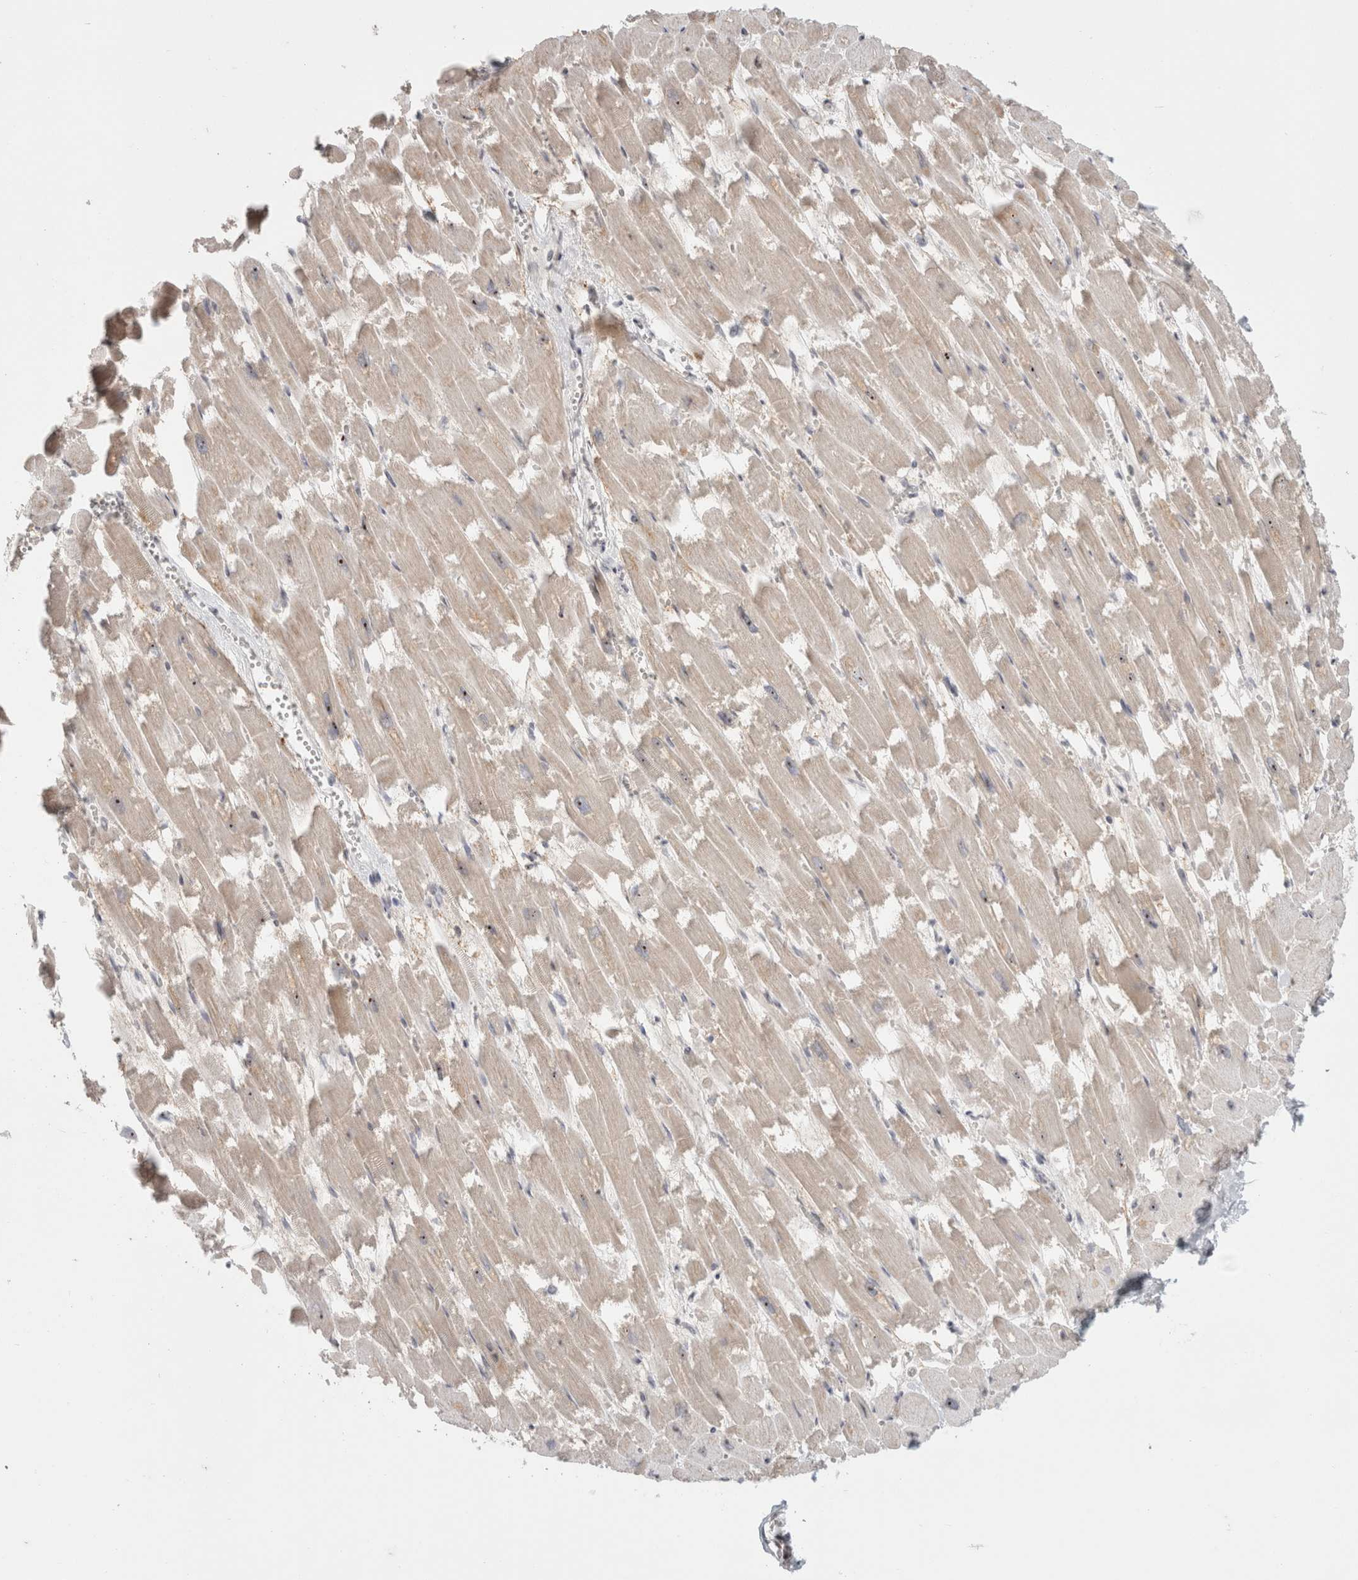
{"staining": {"intensity": "weak", "quantity": "25%-75%", "location": "cytoplasmic/membranous,nuclear"}, "tissue": "heart muscle", "cell_type": "Cardiomyocytes", "image_type": "normal", "snomed": [{"axis": "morphology", "description": "Normal tissue, NOS"}, {"axis": "topography", "description": "Heart"}], "caption": "Cardiomyocytes demonstrate low levels of weak cytoplasmic/membranous,nuclear expression in about 25%-75% of cells in normal heart muscle. The protein of interest is shown in brown color, while the nuclei are stained blue.", "gene": "SENP6", "patient": {"sex": "male", "age": 54}}